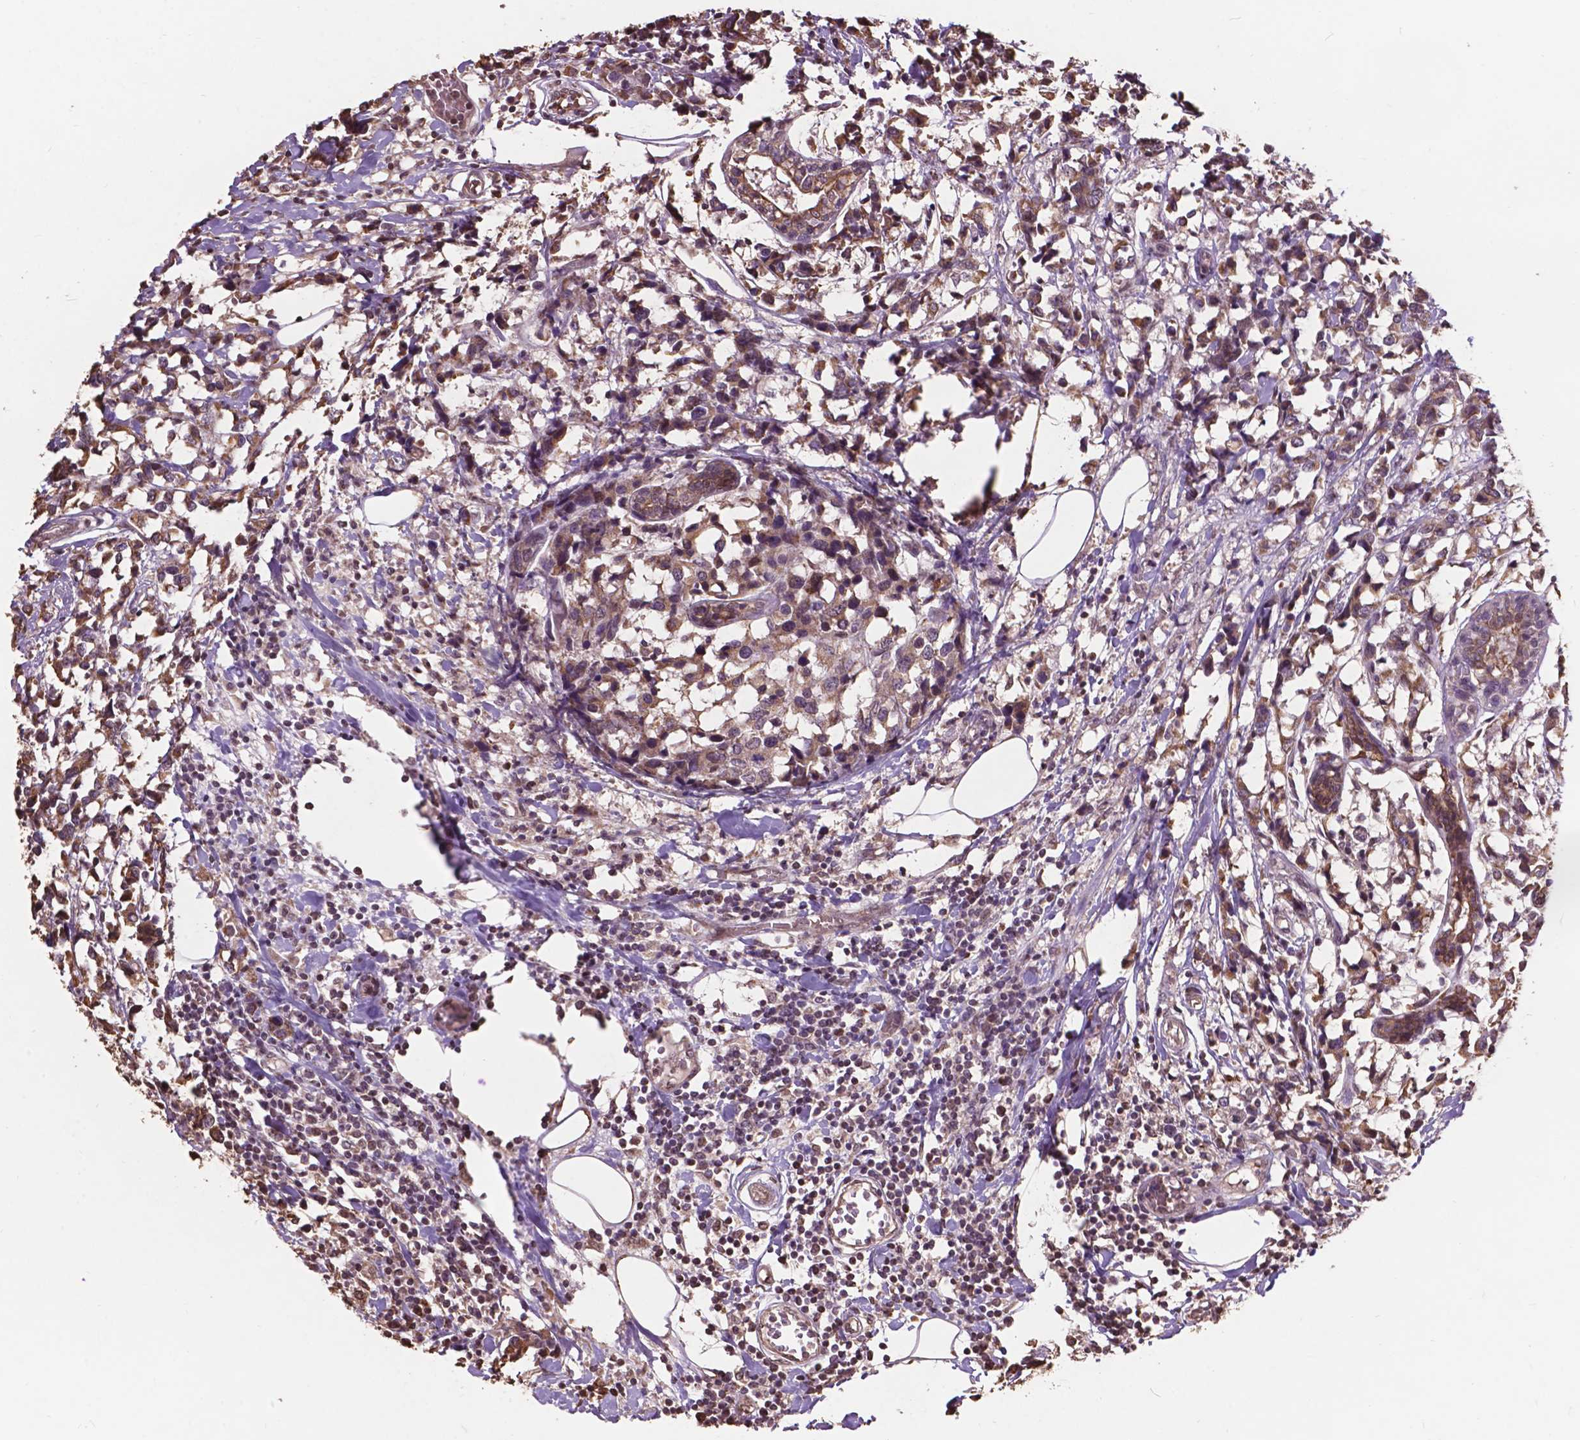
{"staining": {"intensity": "weak", "quantity": ">75%", "location": "cytoplasmic/membranous"}, "tissue": "breast cancer", "cell_type": "Tumor cells", "image_type": "cancer", "snomed": [{"axis": "morphology", "description": "Lobular carcinoma"}, {"axis": "topography", "description": "Breast"}], "caption": "An immunohistochemistry histopathology image of neoplastic tissue is shown. Protein staining in brown shows weak cytoplasmic/membranous positivity in breast cancer within tumor cells.", "gene": "GLRA2", "patient": {"sex": "female", "age": 59}}